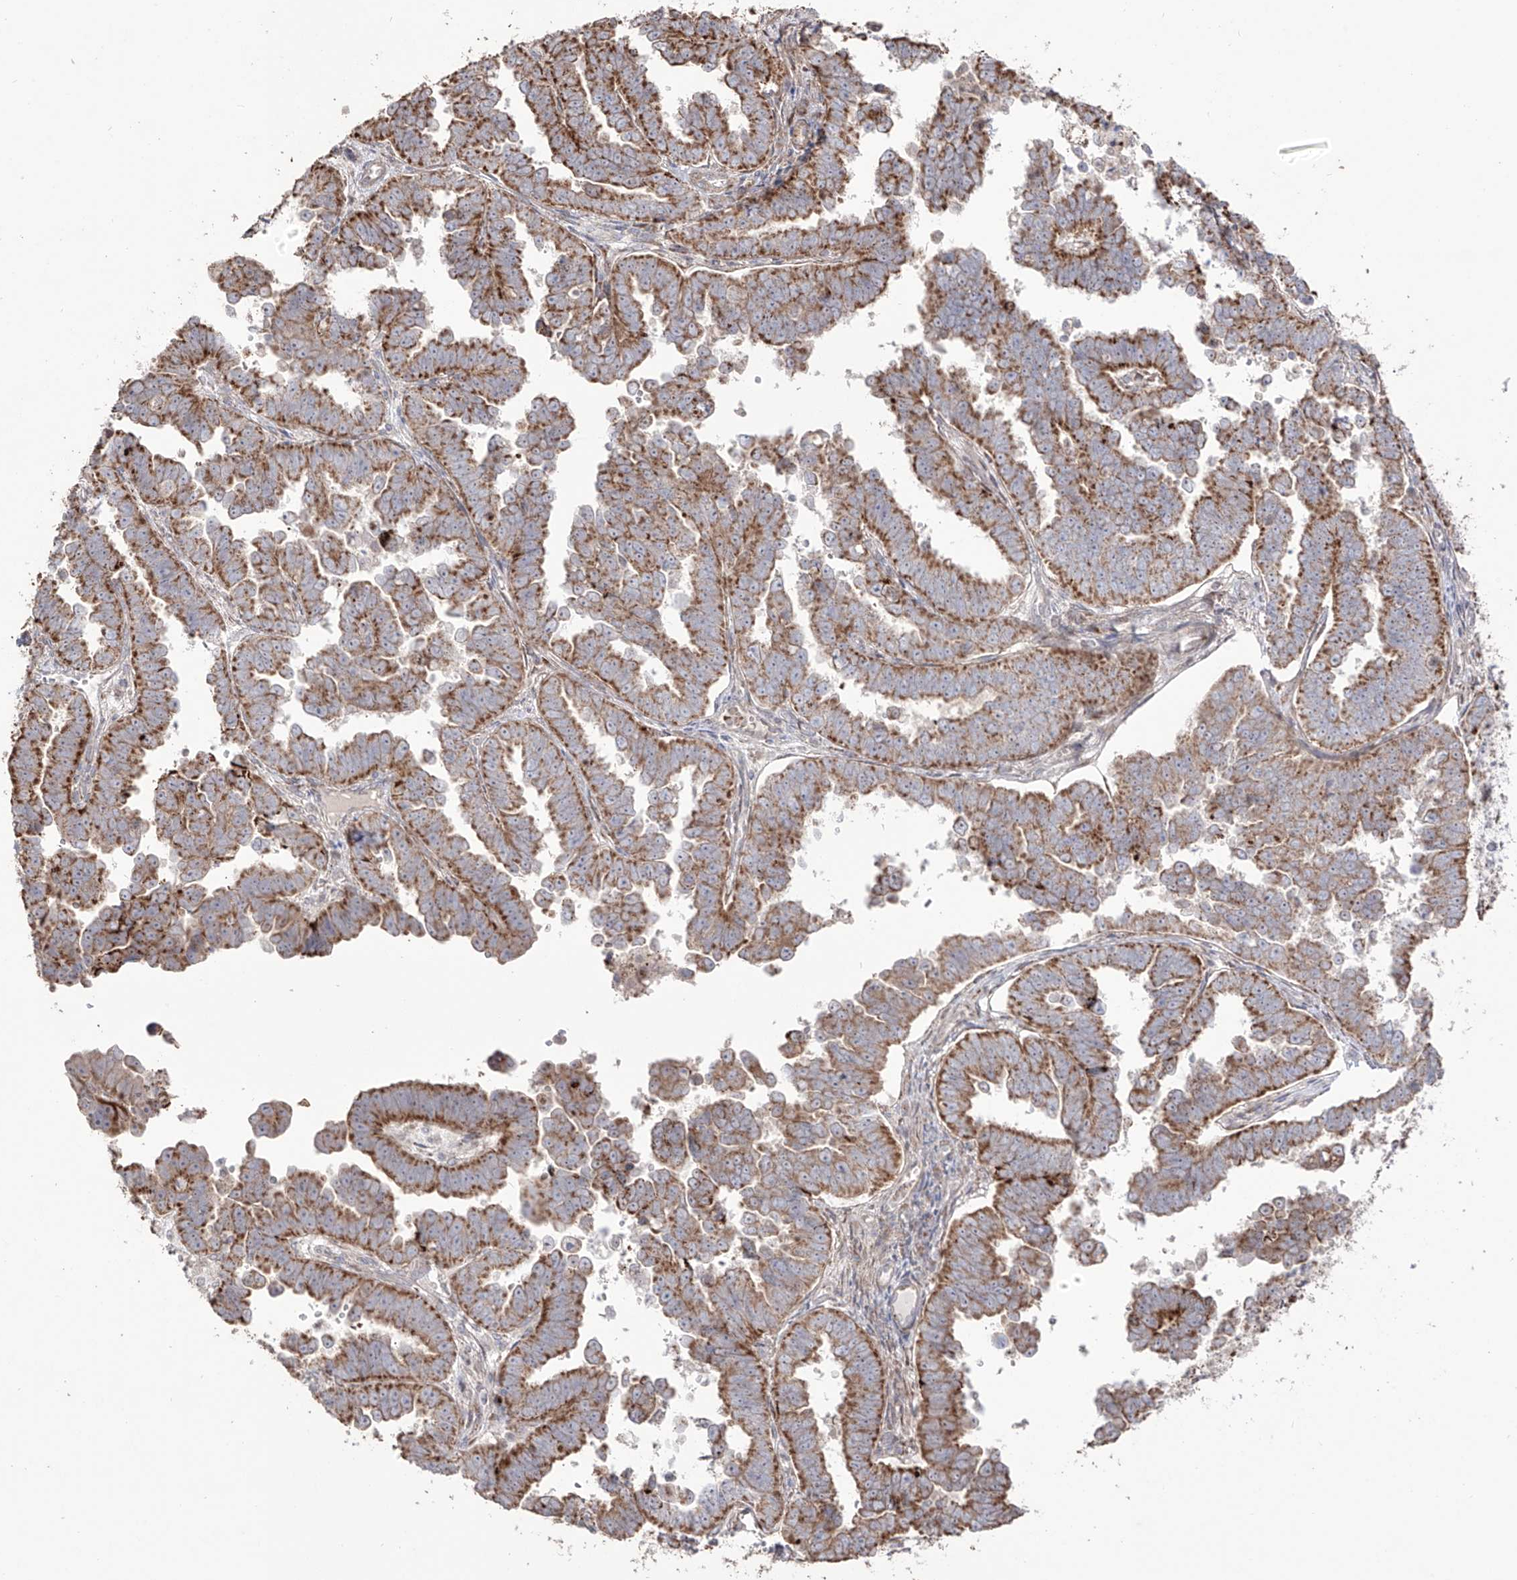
{"staining": {"intensity": "moderate", "quantity": ">75%", "location": "cytoplasmic/membranous"}, "tissue": "endometrial cancer", "cell_type": "Tumor cells", "image_type": "cancer", "snomed": [{"axis": "morphology", "description": "Adenocarcinoma, NOS"}, {"axis": "topography", "description": "Endometrium"}], "caption": "A histopathology image of endometrial cancer stained for a protein demonstrates moderate cytoplasmic/membranous brown staining in tumor cells.", "gene": "YKT6", "patient": {"sex": "female", "age": 75}}